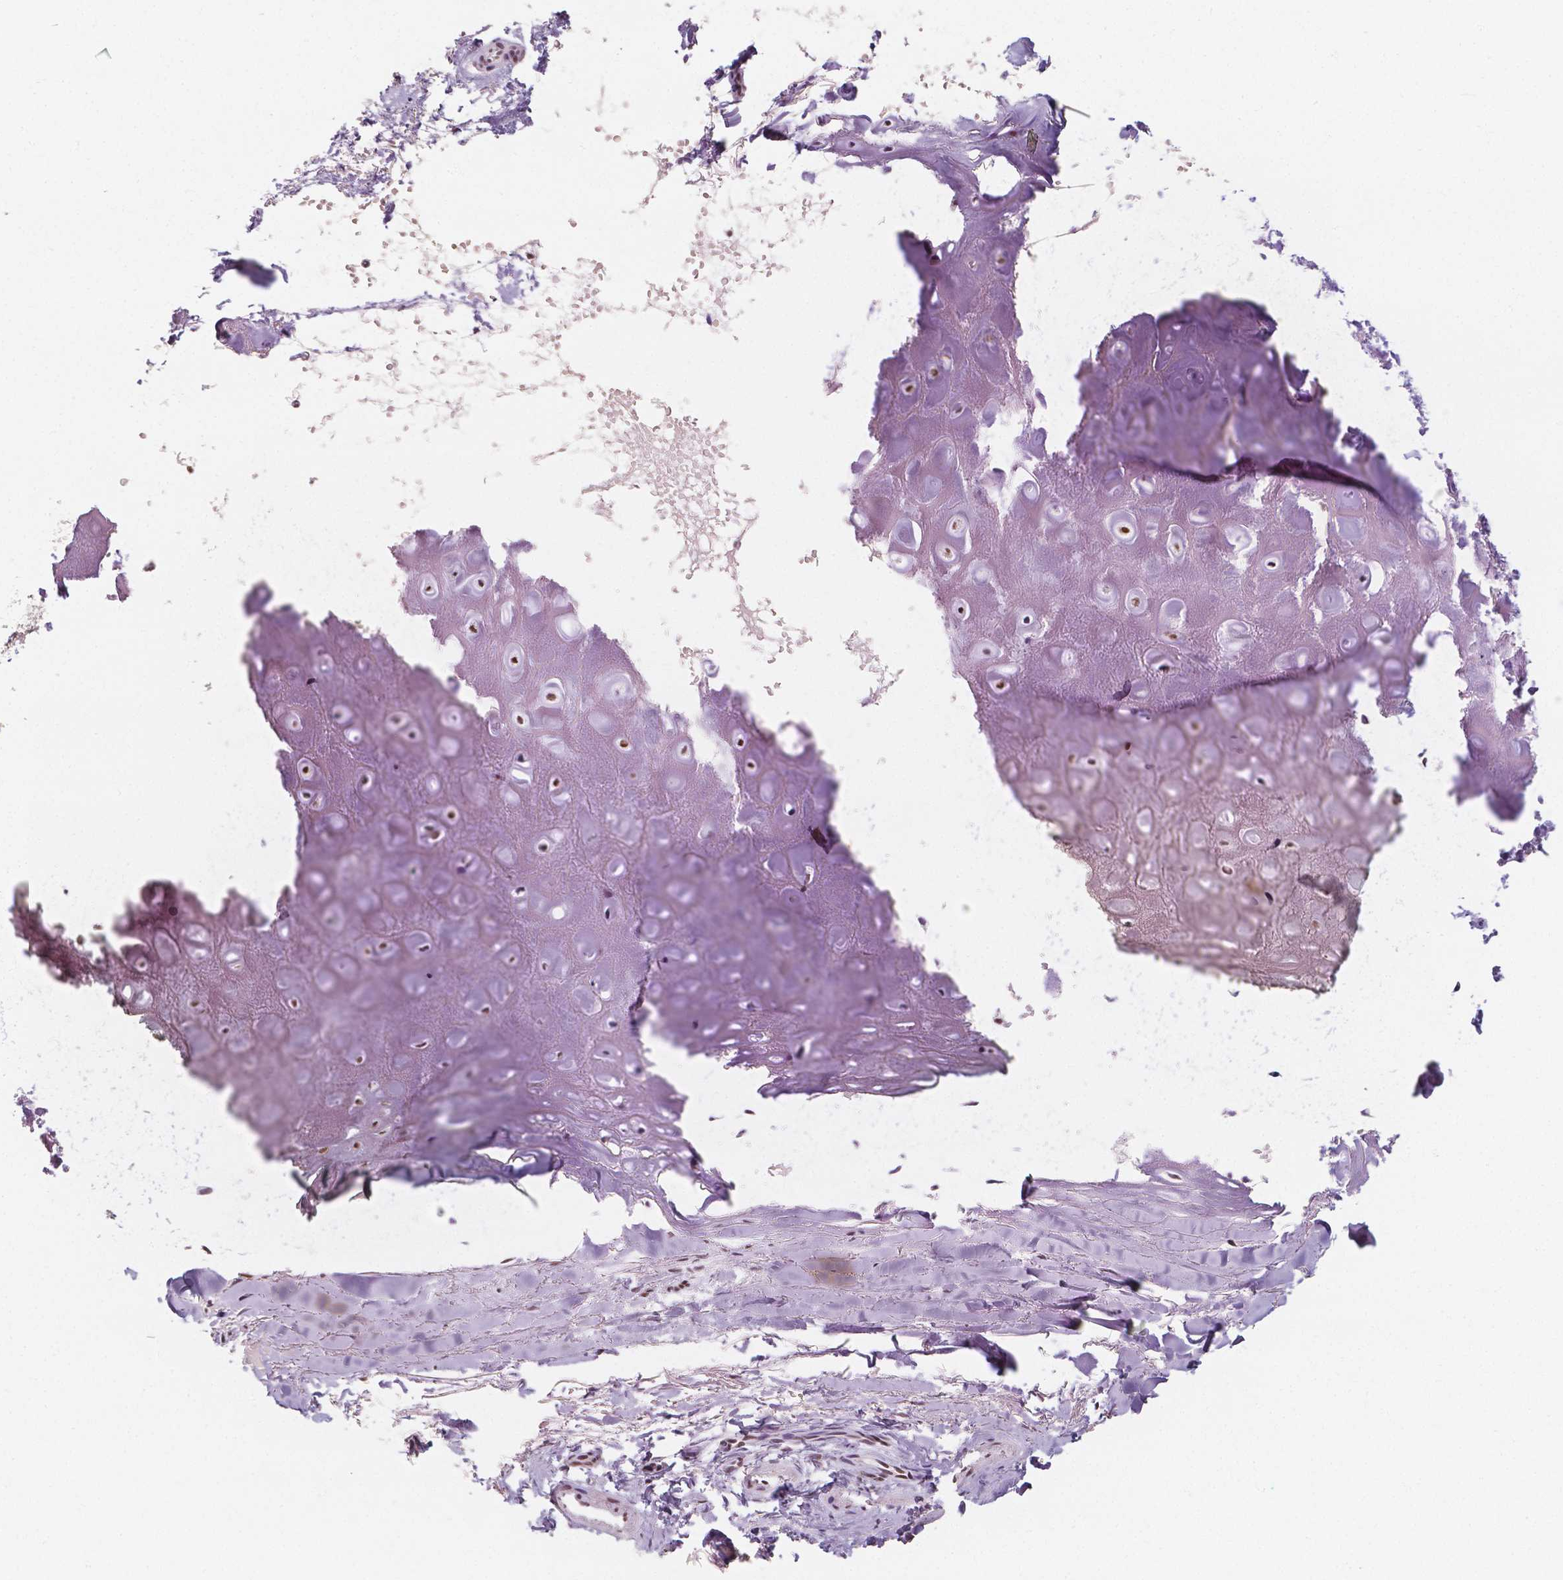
{"staining": {"intensity": "moderate", "quantity": ">75%", "location": "nuclear"}, "tissue": "soft tissue", "cell_type": "Chondrocytes", "image_type": "normal", "snomed": [{"axis": "morphology", "description": "Normal tissue, NOS"}, {"axis": "topography", "description": "Cartilage tissue"}], "caption": "A brown stain shows moderate nuclear positivity of a protein in chondrocytes of normal soft tissue.", "gene": "HDAC1", "patient": {"sex": "male", "age": 65}}